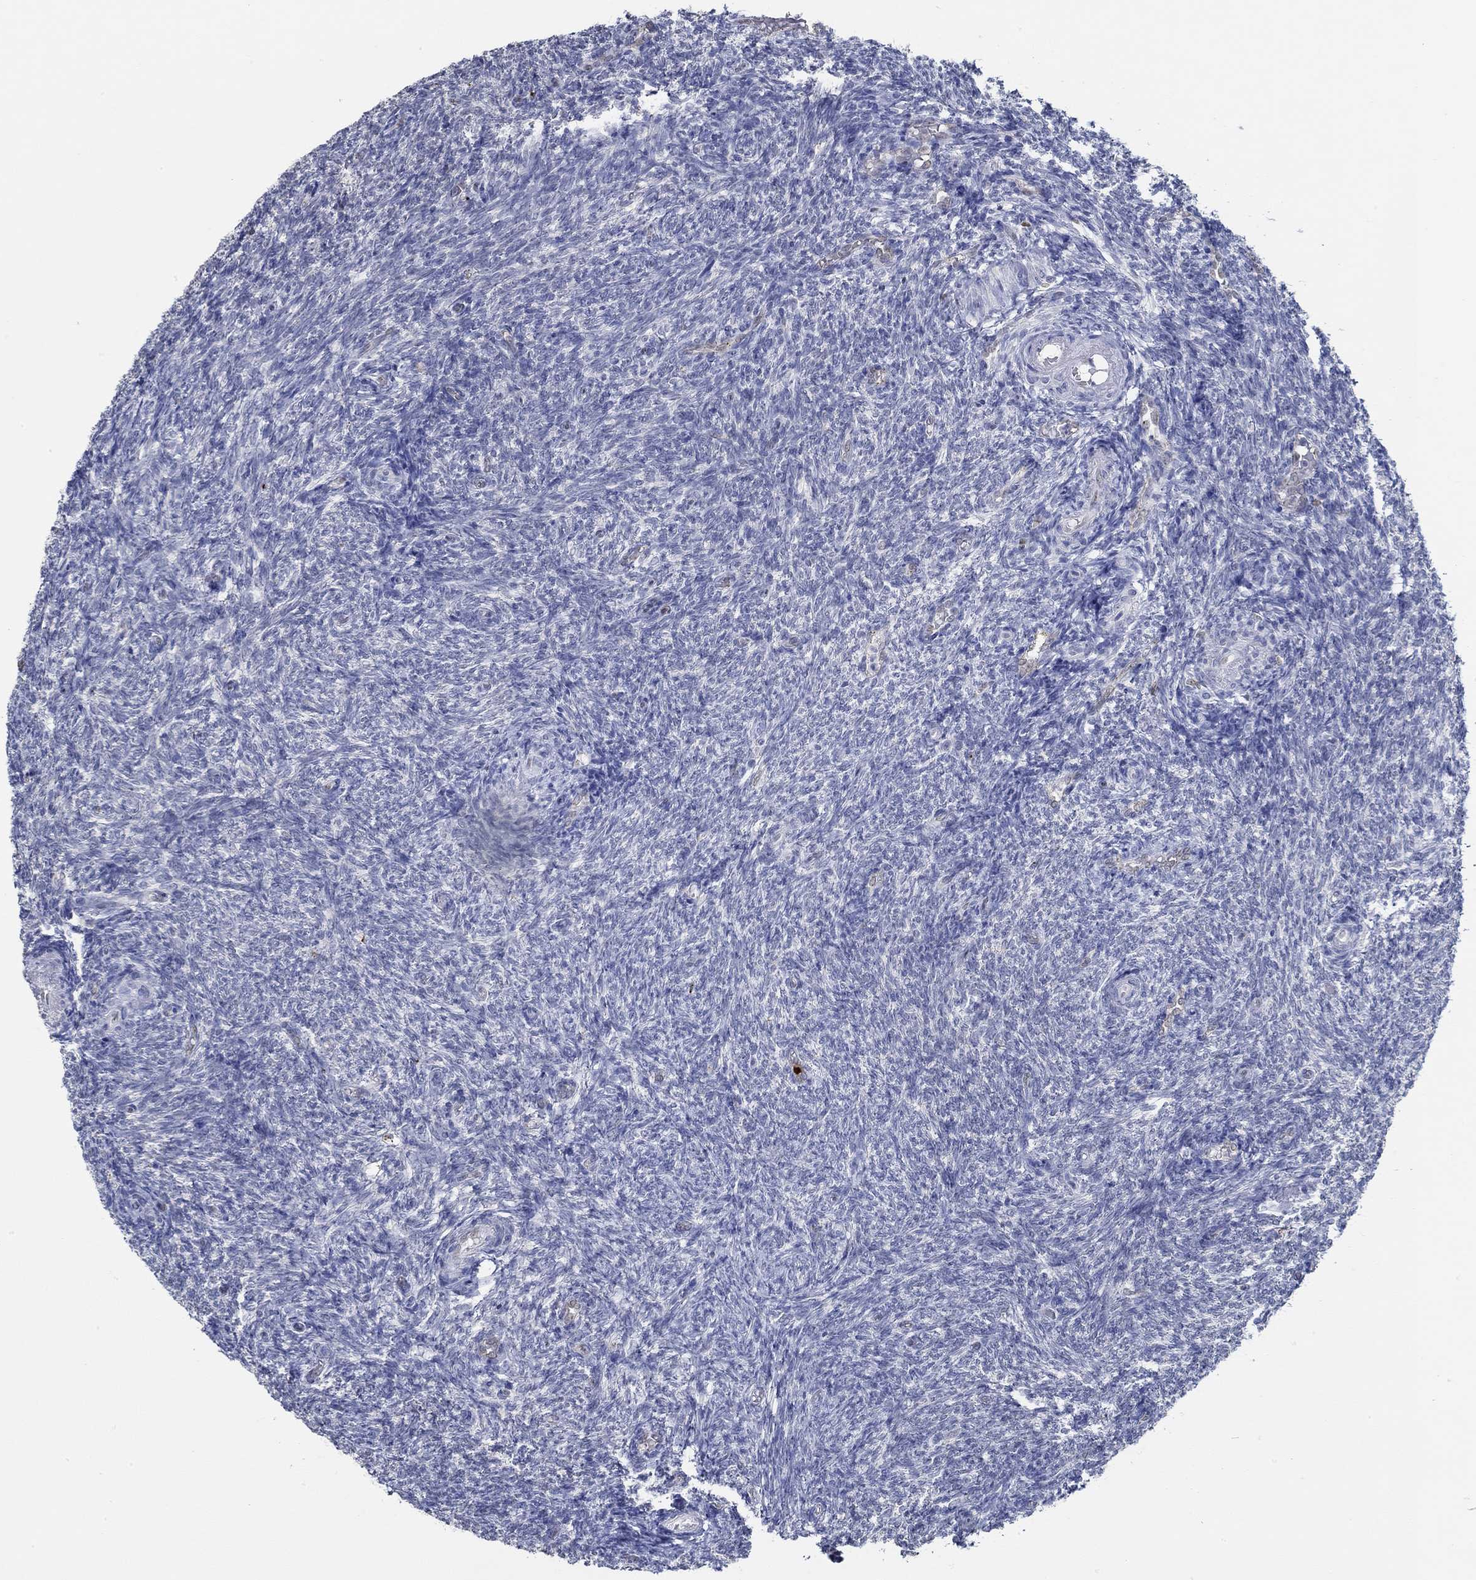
{"staining": {"intensity": "negative", "quantity": "none", "location": "none"}, "tissue": "ovary", "cell_type": "Follicle cells", "image_type": "normal", "snomed": [{"axis": "morphology", "description": "Normal tissue, NOS"}, {"axis": "topography", "description": "Ovary"}], "caption": "This is an immunohistochemistry (IHC) histopathology image of normal ovary. There is no positivity in follicle cells.", "gene": "GATA2", "patient": {"sex": "female", "age": 39}}